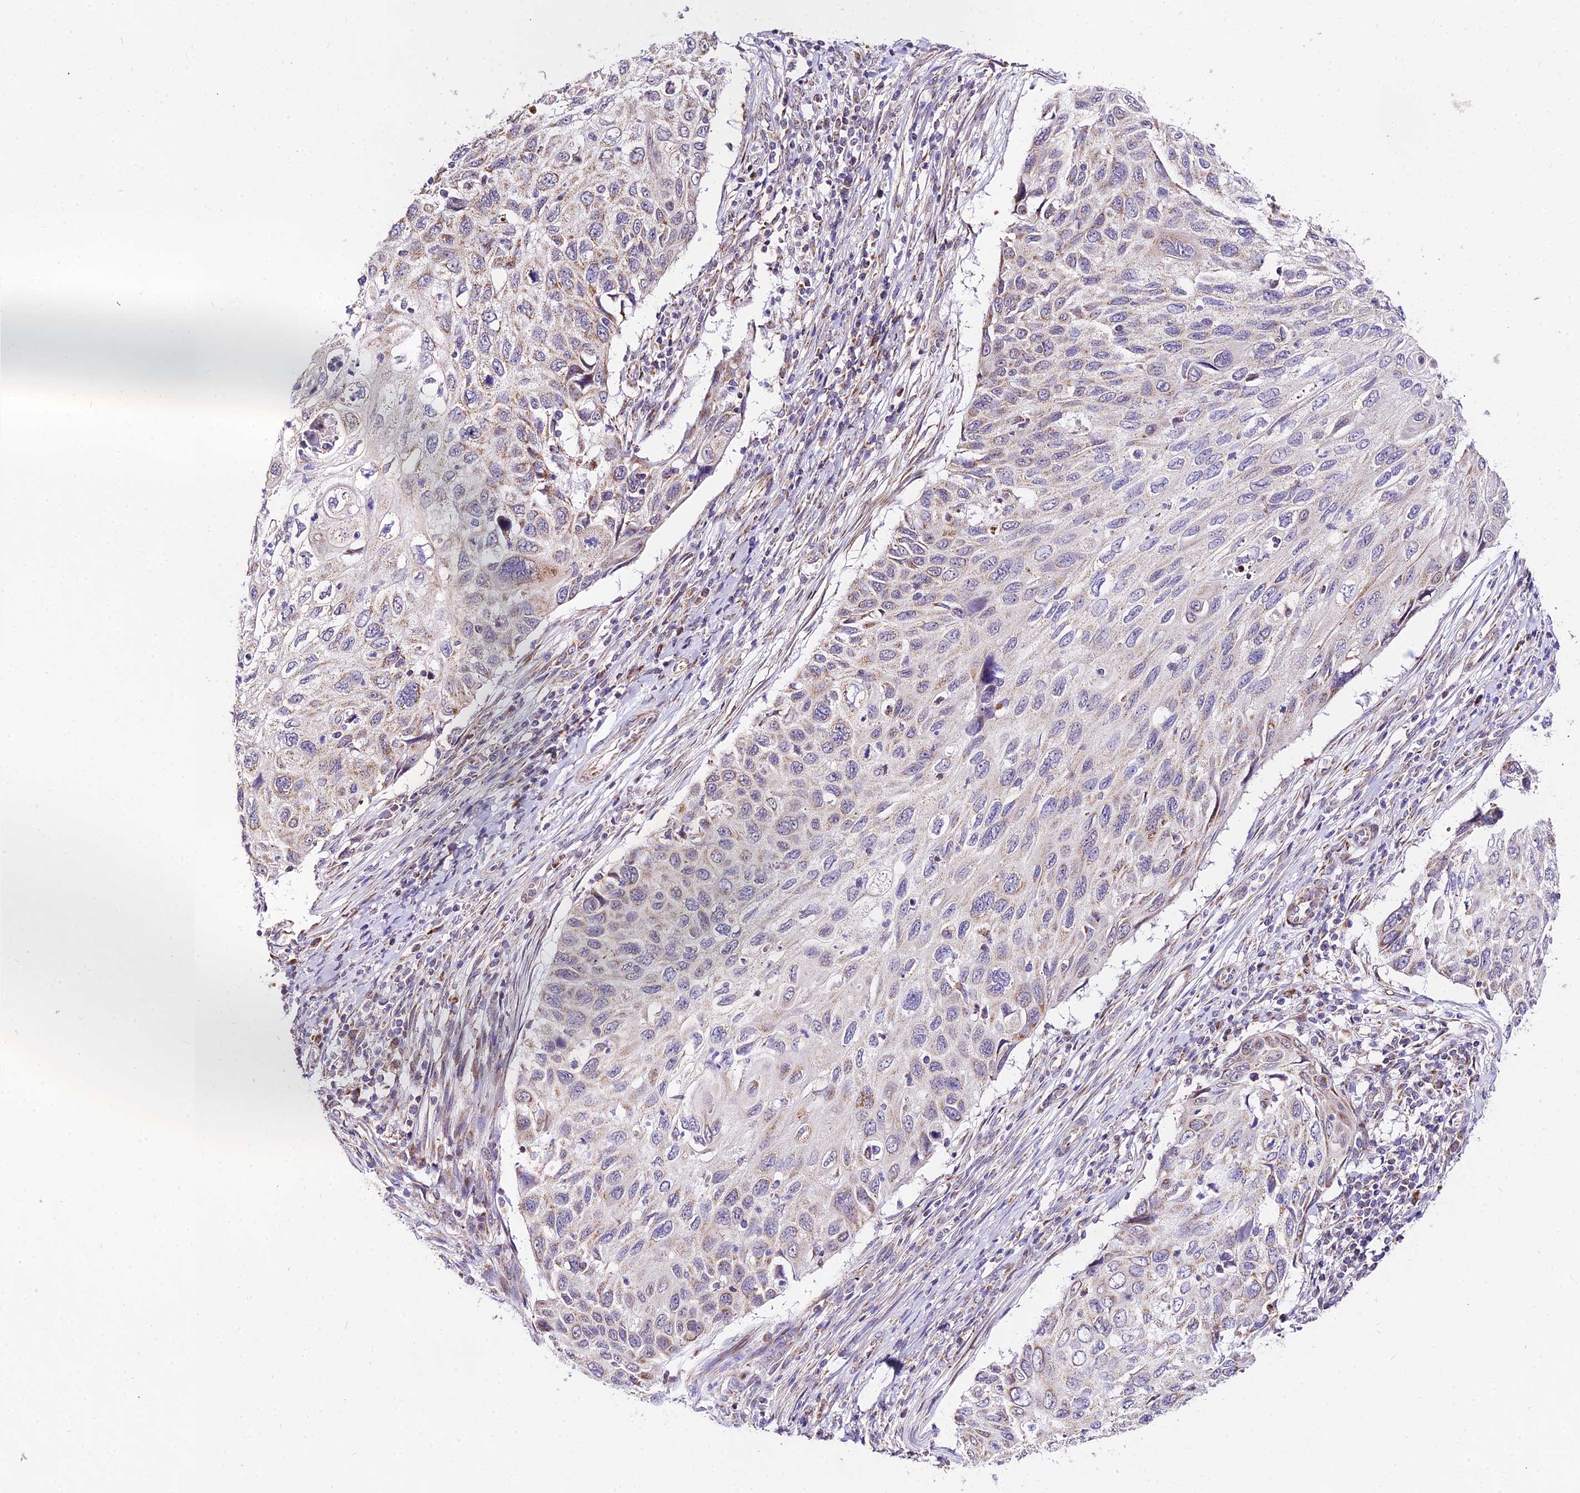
{"staining": {"intensity": "weak", "quantity": "<25%", "location": "cytoplasmic/membranous"}, "tissue": "cervical cancer", "cell_type": "Tumor cells", "image_type": "cancer", "snomed": [{"axis": "morphology", "description": "Squamous cell carcinoma, NOS"}, {"axis": "topography", "description": "Cervix"}], "caption": "There is no significant positivity in tumor cells of squamous cell carcinoma (cervical).", "gene": "ATP5PB", "patient": {"sex": "female", "age": 70}}